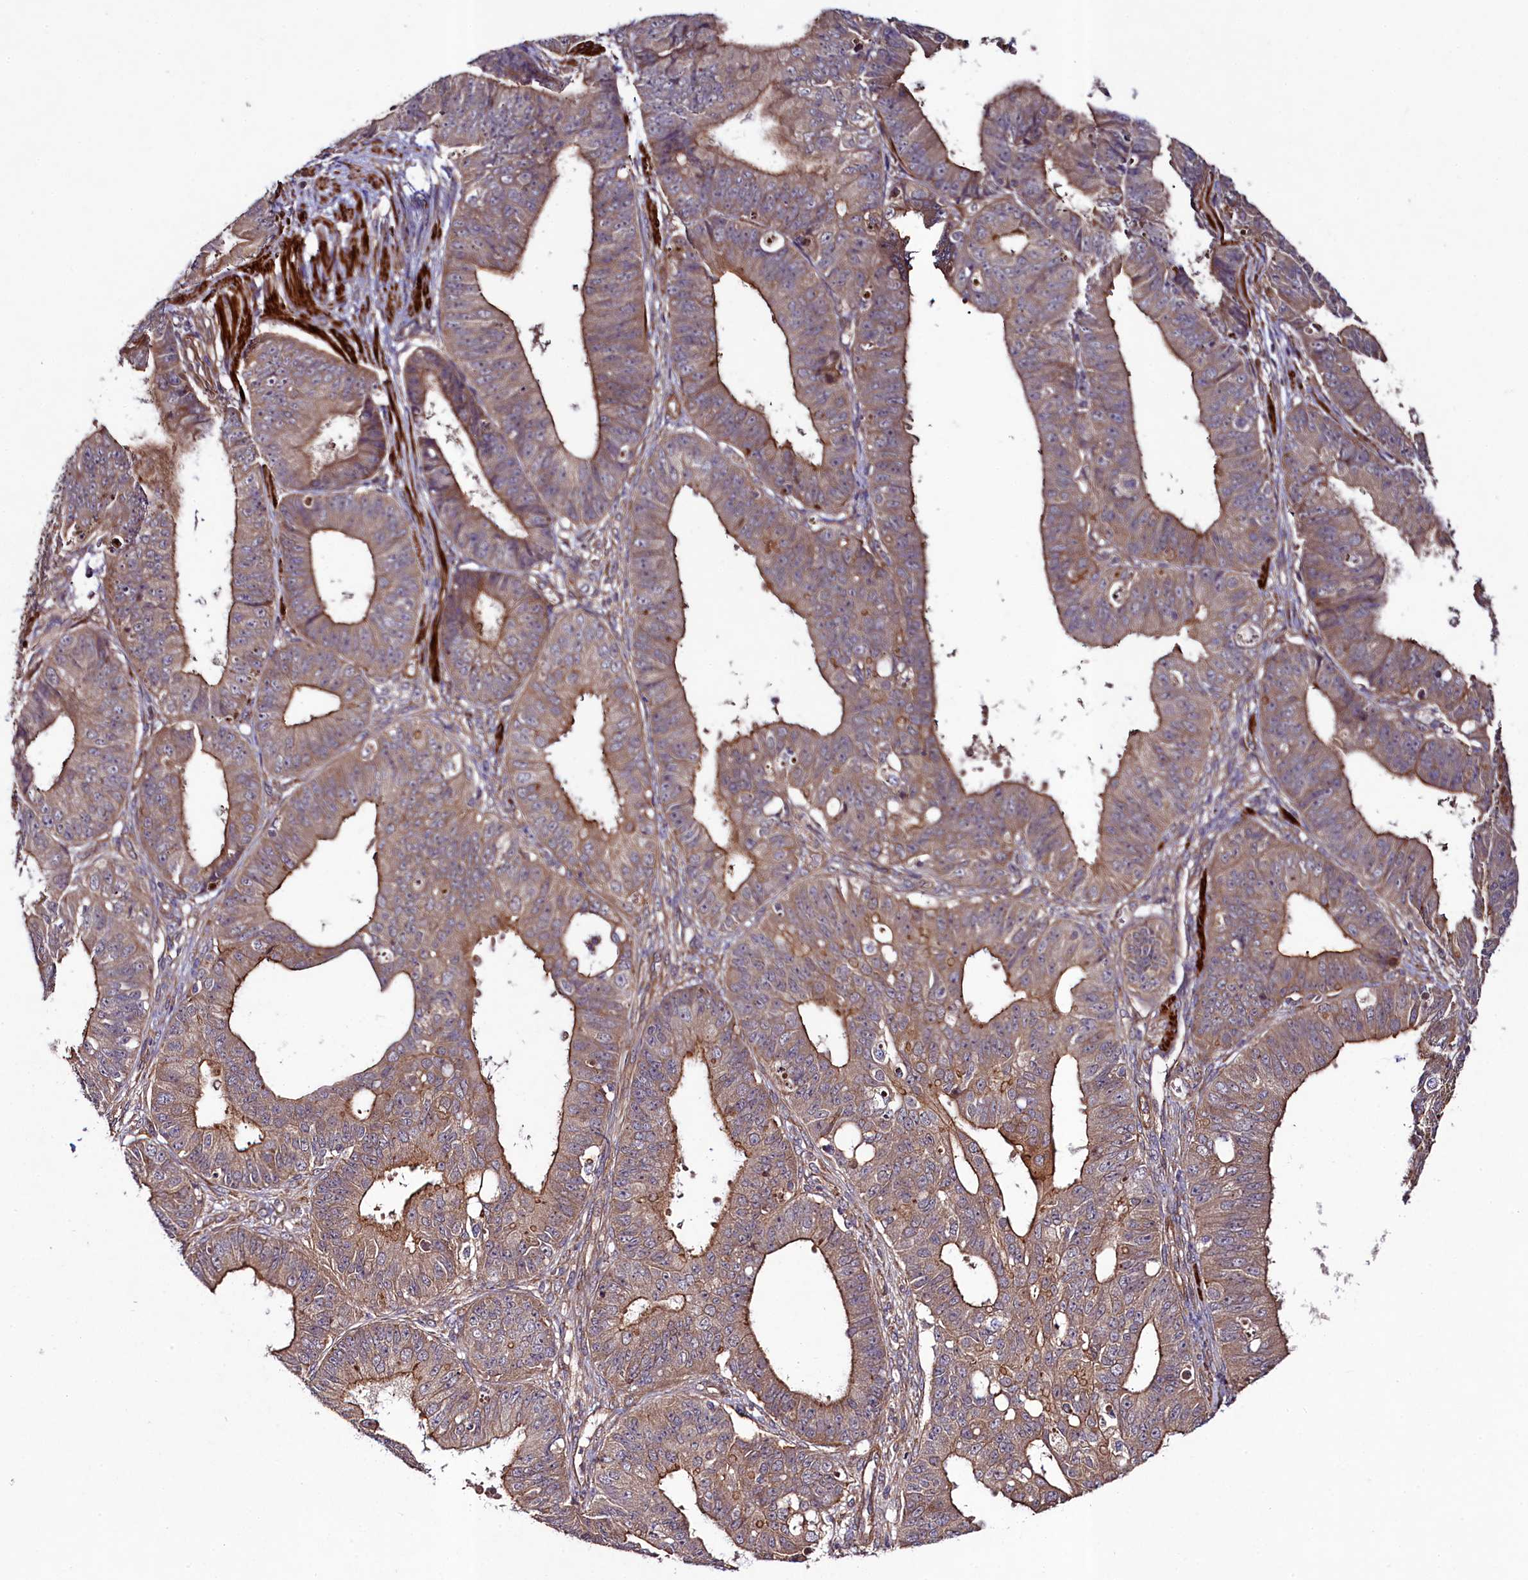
{"staining": {"intensity": "moderate", "quantity": "25%-75%", "location": "cytoplasmic/membranous"}, "tissue": "ovarian cancer", "cell_type": "Tumor cells", "image_type": "cancer", "snomed": [{"axis": "morphology", "description": "Carcinoma, endometroid"}, {"axis": "topography", "description": "Appendix"}, {"axis": "topography", "description": "Ovary"}], "caption": "Ovarian cancer (endometroid carcinoma) was stained to show a protein in brown. There is medium levels of moderate cytoplasmic/membranous expression in approximately 25%-75% of tumor cells. Using DAB (3,3'-diaminobenzidine) (brown) and hematoxylin (blue) stains, captured at high magnification using brightfield microscopy.", "gene": "CCDC102A", "patient": {"sex": "female", "age": 42}}